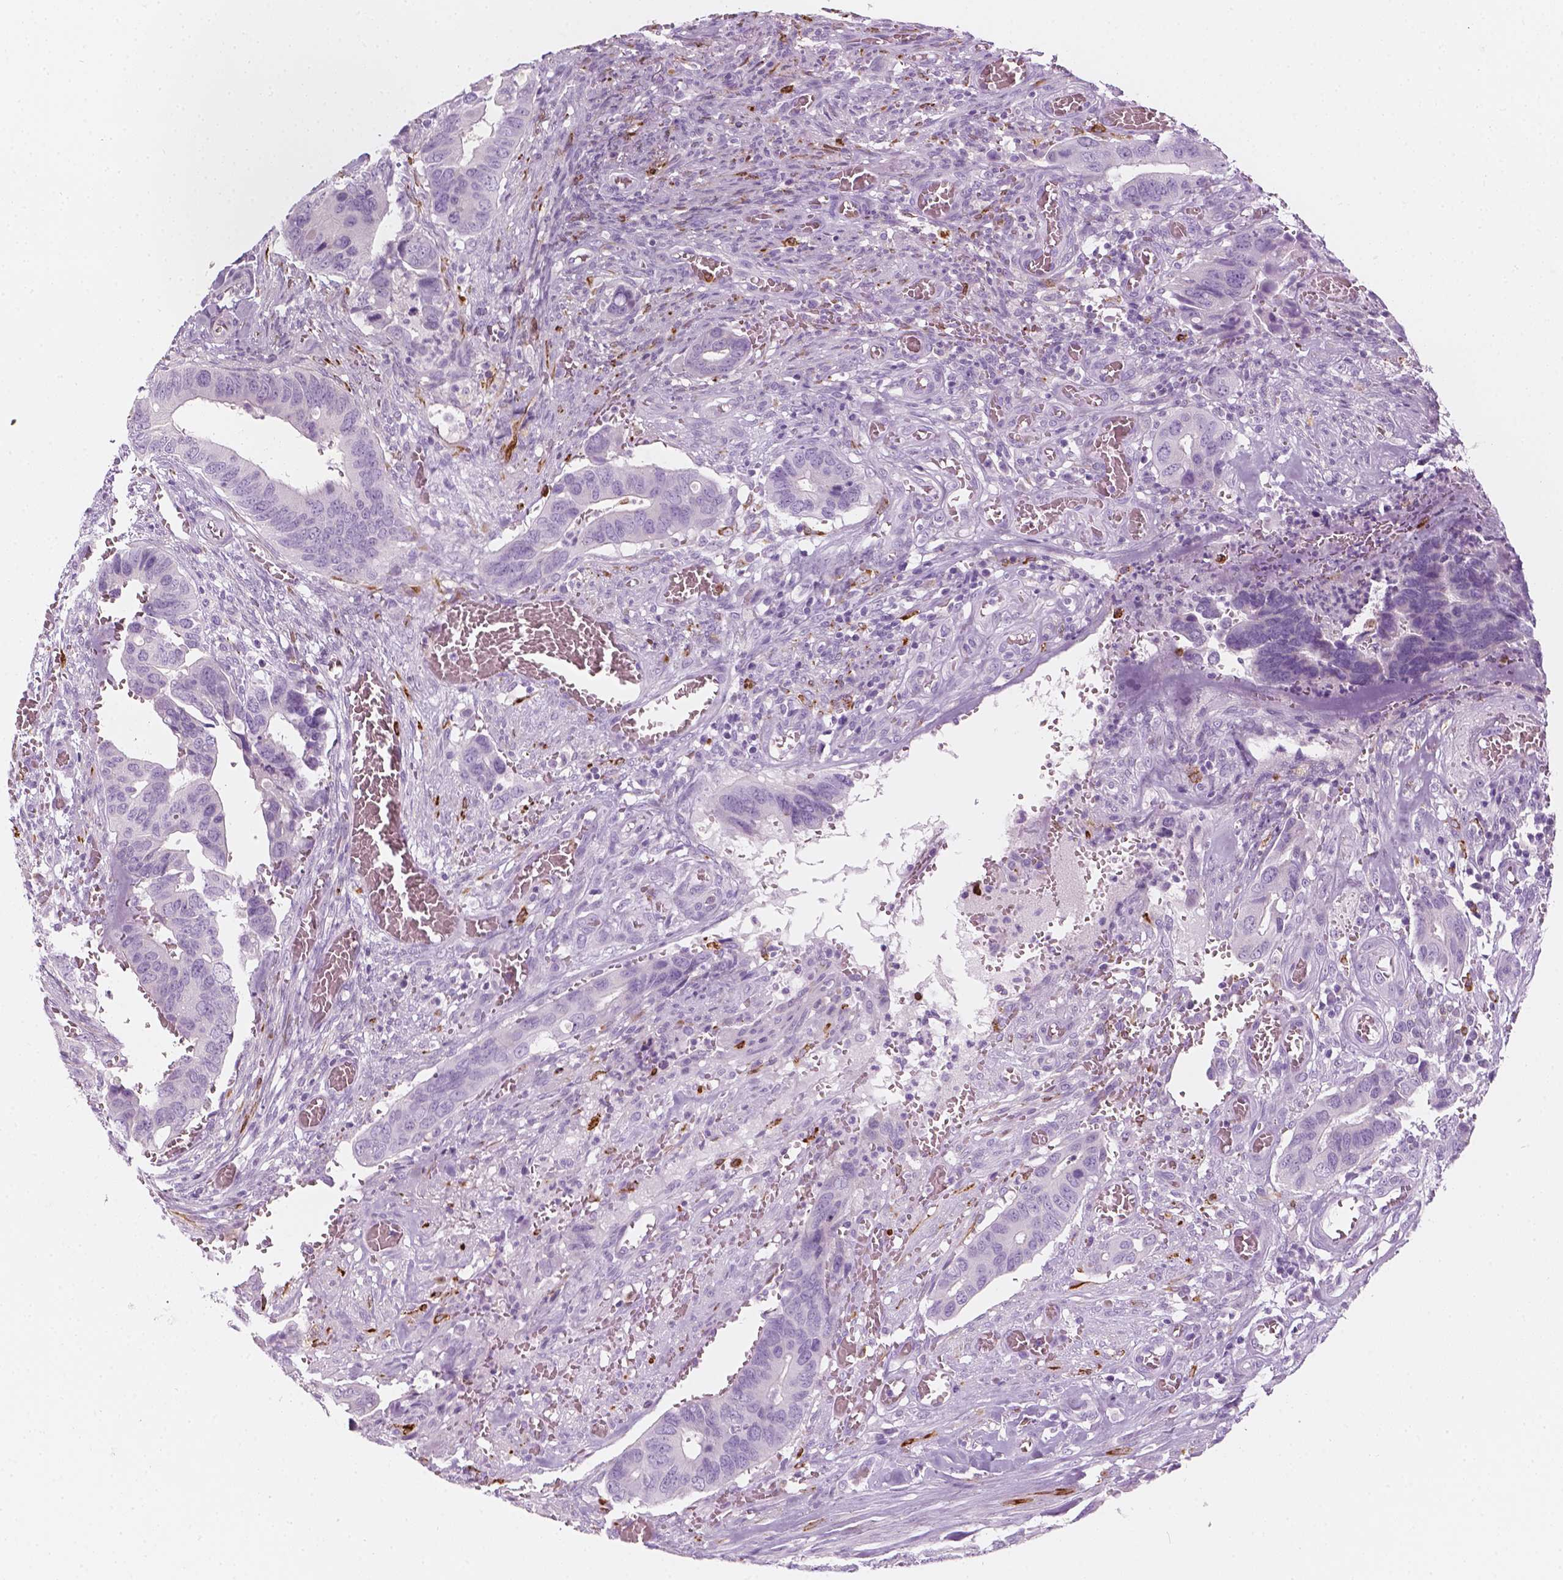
{"staining": {"intensity": "negative", "quantity": "none", "location": "none"}, "tissue": "colorectal cancer", "cell_type": "Tumor cells", "image_type": "cancer", "snomed": [{"axis": "morphology", "description": "Adenocarcinoma, NOS"}, {"axis": "topography", "description": "Colon"}], "caption": "An IHC histopathology image of colorectal cancer is shown. There is no staining in tumor cells of colorectal cancer.", "gene": "CES1", "patient": {"sex": "male", "age": 49}}